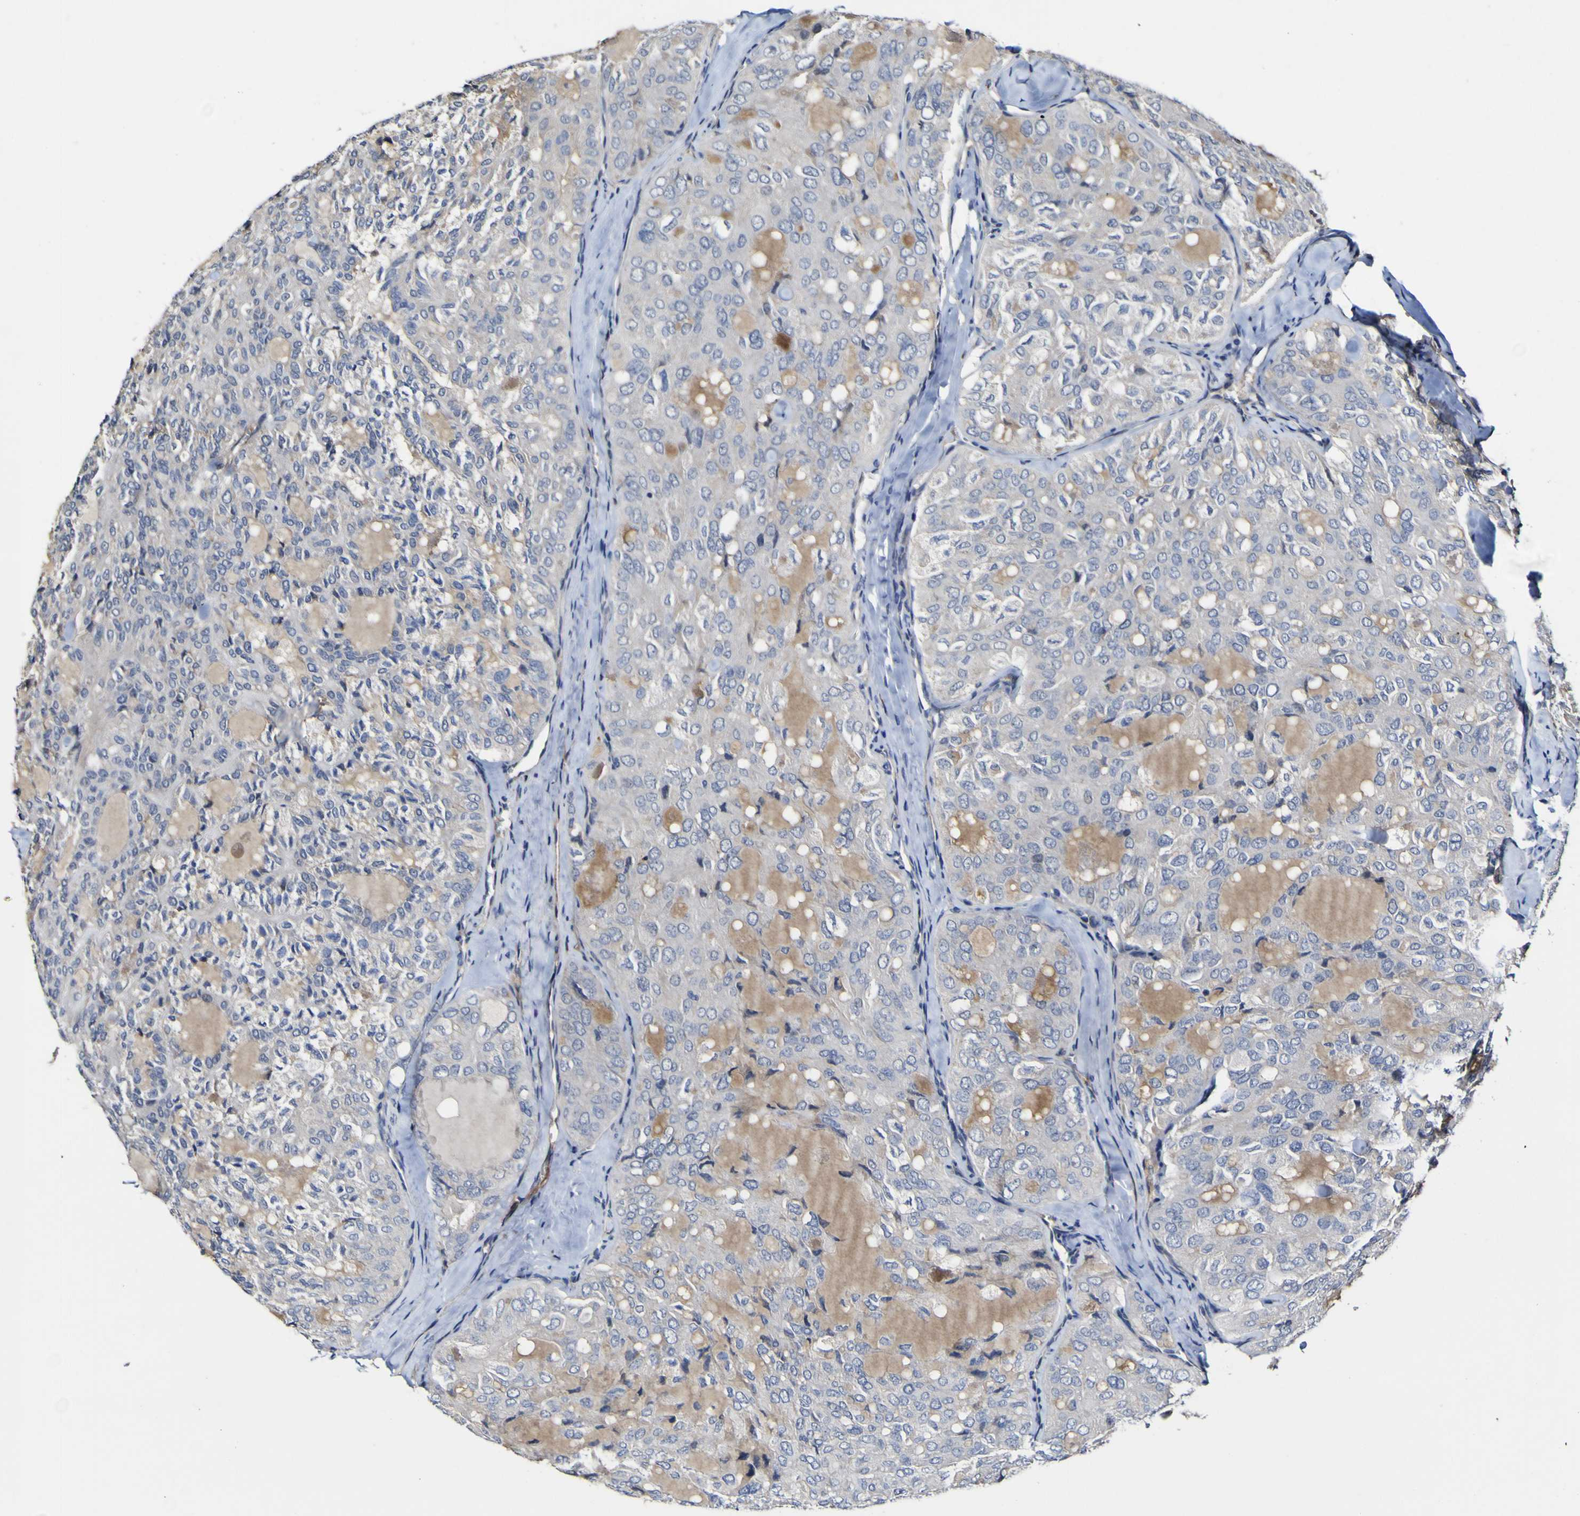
{"staining": {"intensity": "negative", "quantity": "none", "location": "none"}, "tissue": "thyroid cancer", "cell_type": "Tumor cells", "image_type": "cancer", "snomed": [{"axis": "morphology", "description": "Follicular adenoma carcinoma, NOS"}, {"axis": "topography", "description": "Thyroid gland"}], "caption": "Immunohistochemical staining of thyroid follicular adenoma carcinoma demonstrates no significant expression in tumor cells.", "gene": "CCL2", "patient": {"sex": "male", "age": 75}}